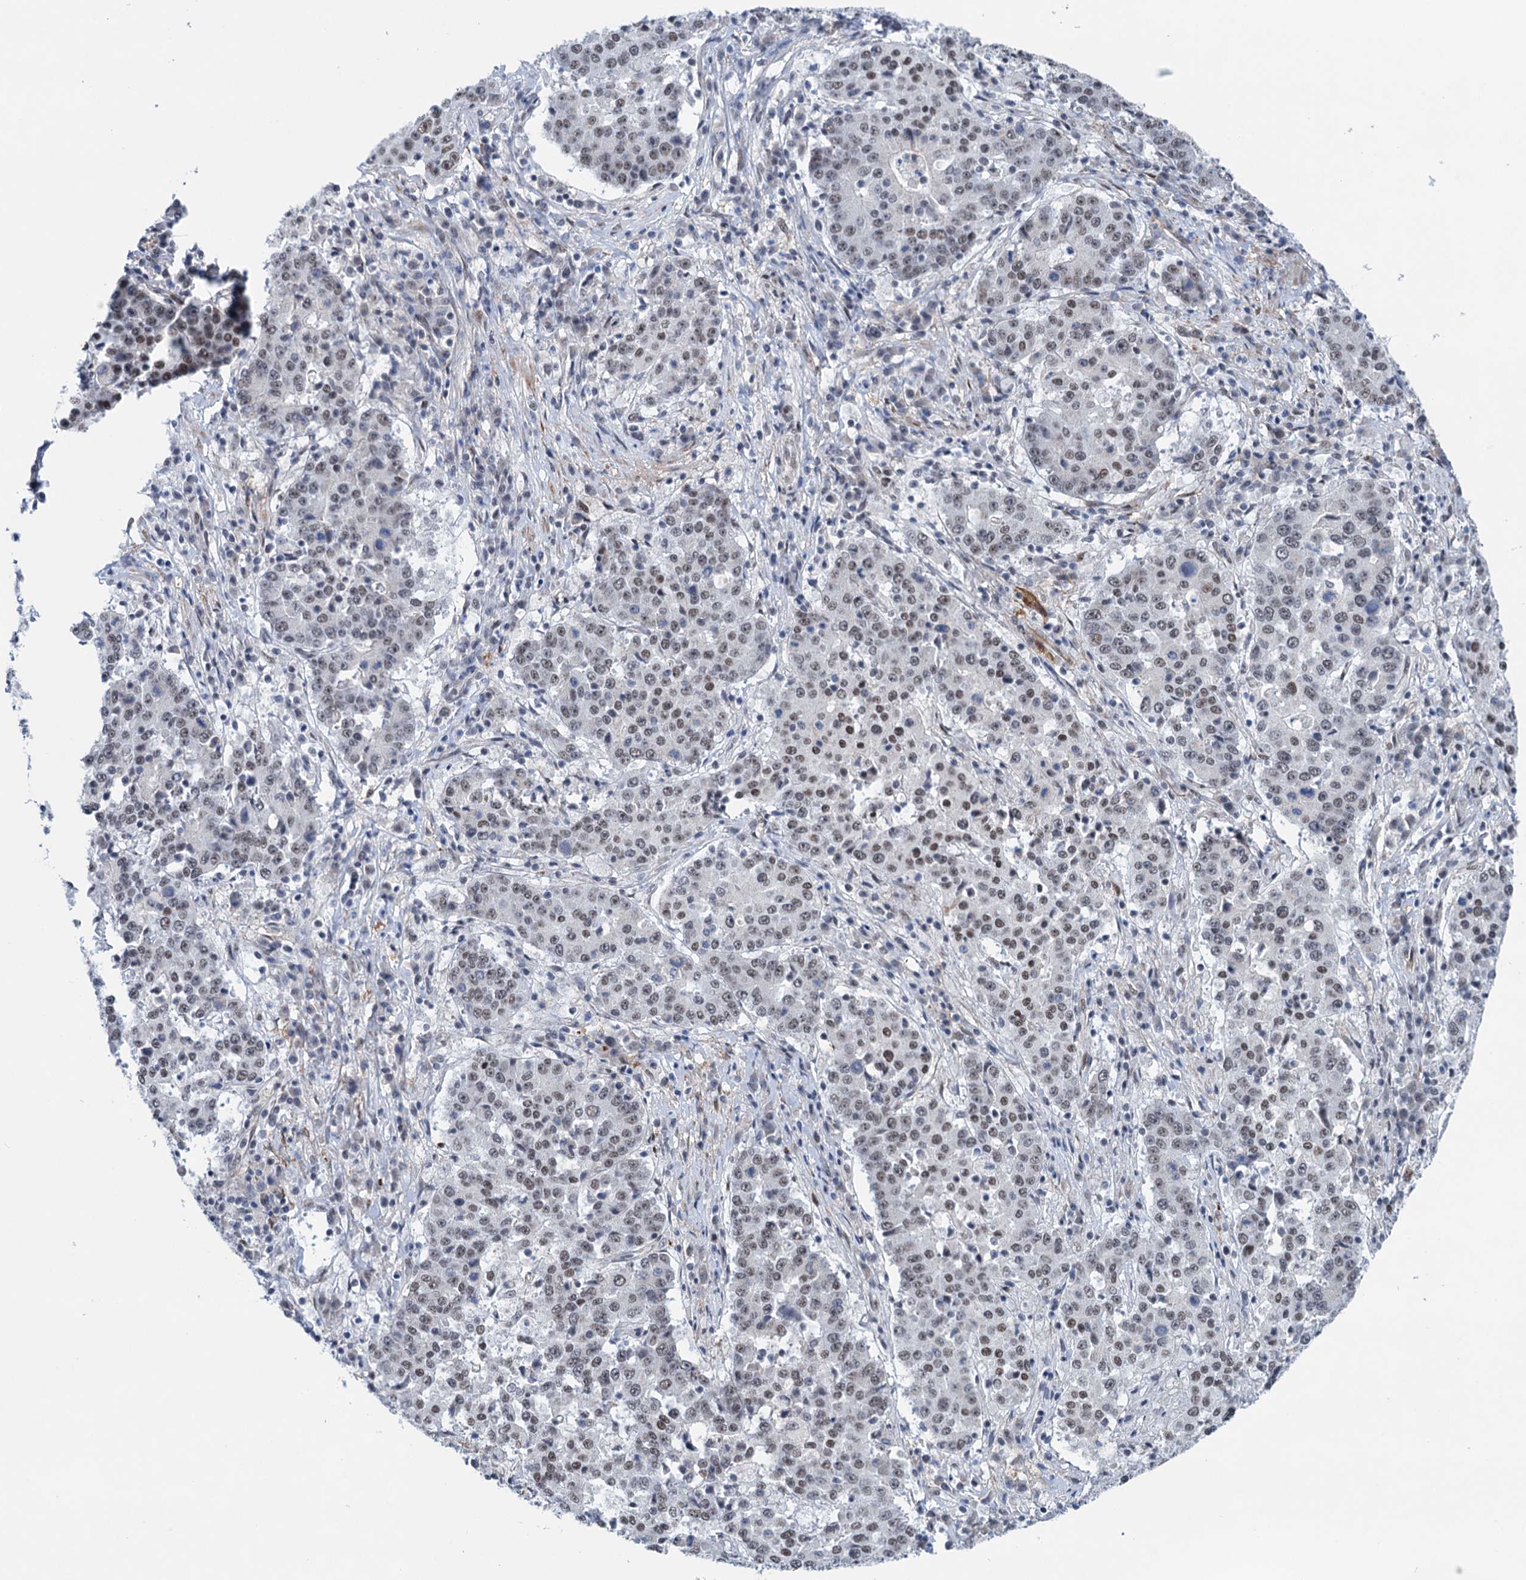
{"staining": {"intensity": "weak", "quantity": "25%-75%", "location": "nuclear"}, "tissue": "stomach cancer", "cell_type": "Tumor cells", "image_type": "cancer", "snomed": [{"axis": "morphology", "description": "Adenocarcinoma, NOS"}, {"axis": "topography", "description": "Stomach"}], "caption": "This is a photomicrograph of IHC staining of stomach cancer (adenocarcinoma), which shows weak expression in the nuclear of tumor cells.", "gene": "FAM53A", "patient": {"sex": "male", "age": 59}}